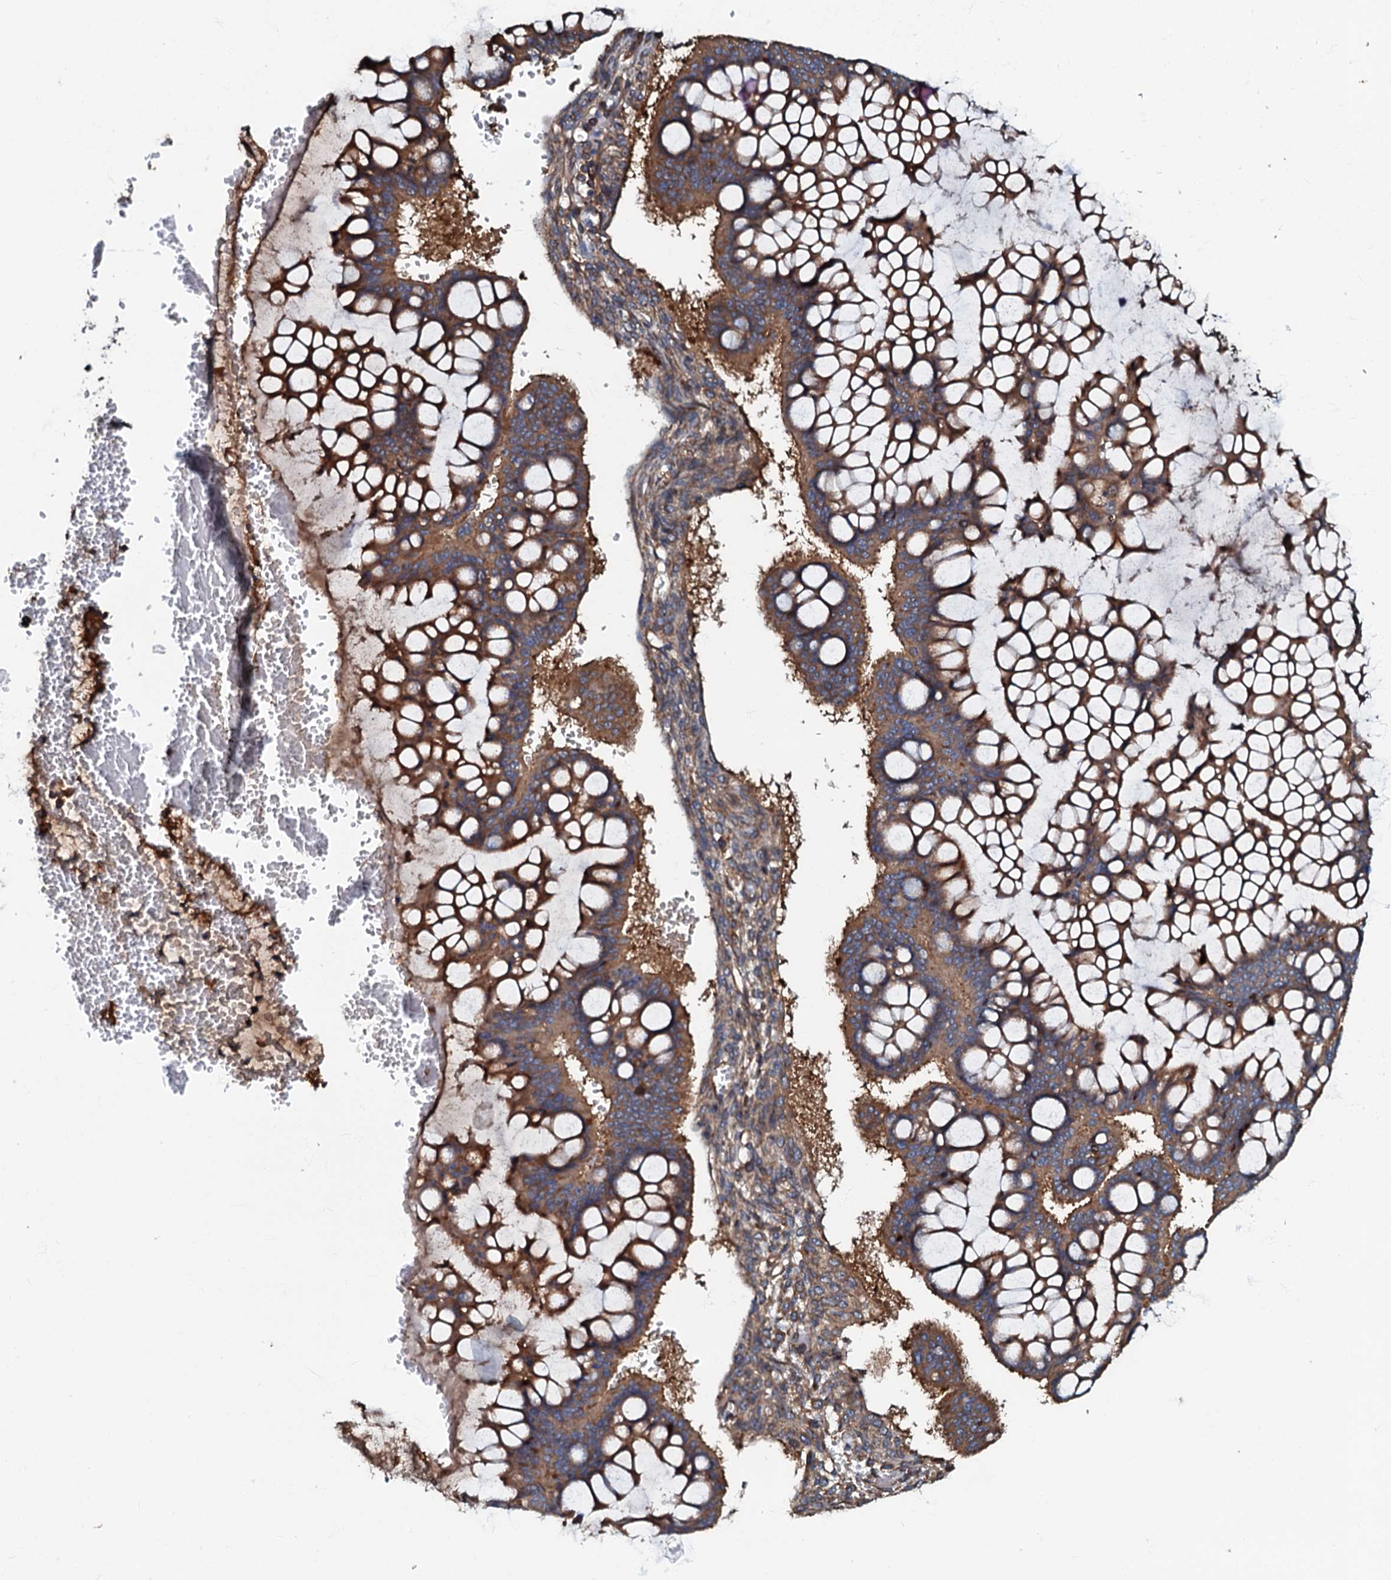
{"staining": {"intensity": "moderate", "quantity": ">75%", "location": "cytoplasmic/membranous"}, "tissue": "ovarian cancer", "cell_type": "Tumor cells", "image_type": "cancer", "snomed": [{"axis": "morphology", "description": "Cystadenocarcinoma, mucinous, NOS"}, {"axis": "topography", "description": "Ovary"}], "caption": "IHC staining of ovarian cancer (mucinous cystadenocarcinoma), which exhibits medium levels of moderate cytoplasmic/membranous staining in approximately >75% of tumor cells indicating moderate cytoplasmic/membranous protein positivity. The staining was performed using DAB (3,3'-diaminobenzidine) (brown) for protein detection and nuclei were counterstained in hematoxylin (blue).", "gene": "BLOC1S6", "patient": {"sex": "female", "age": 73}}